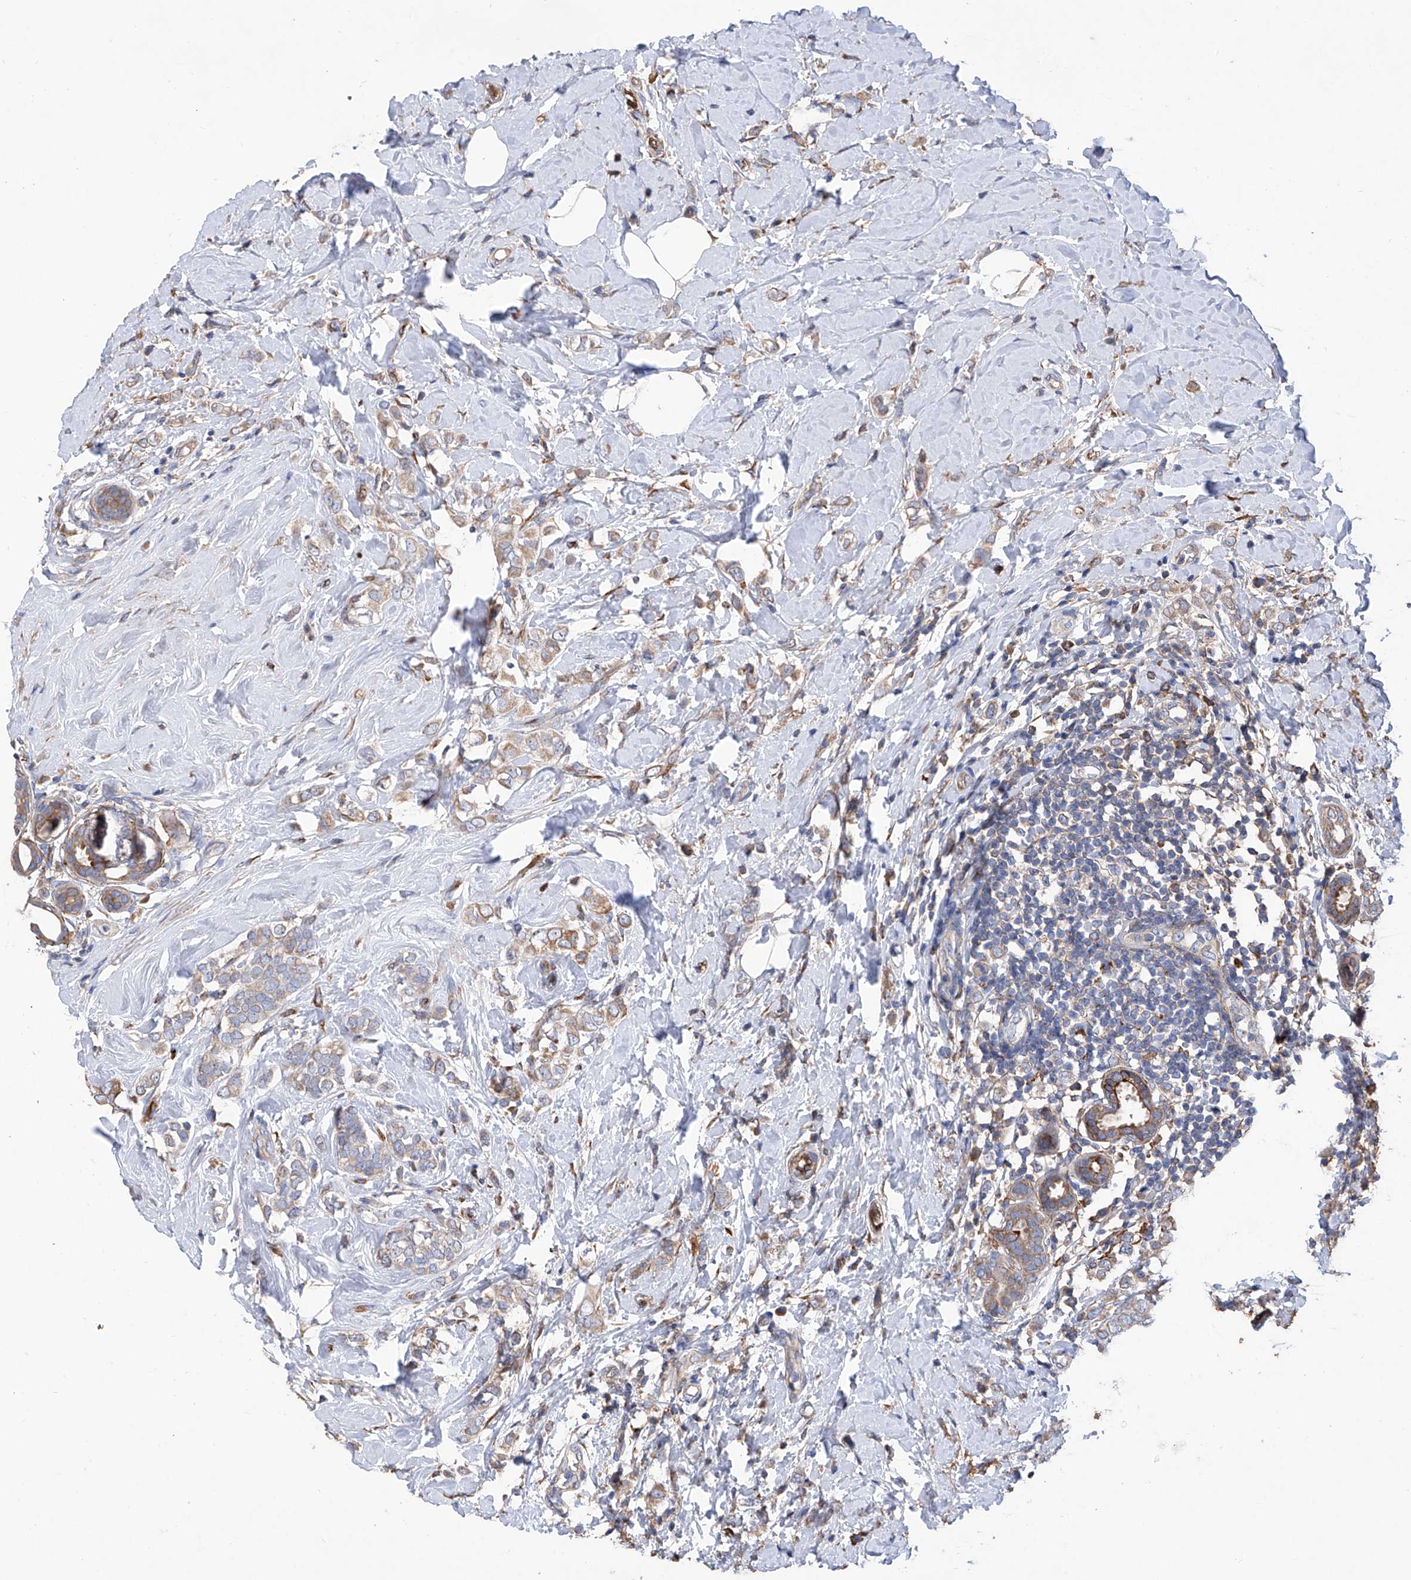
{"staining": {"intensity": "weak", "quantity": ">75%", "location": "cytoplasmic/membranous"}, "tissue": "breast cancer", "cell_type": "Tumor cells", "image_type": "cancer", "snomed": [{"axis": "morphology", "description": "Lobular carcinoma"}, {"axis": "topography", "description": "Breast"}], "caption": "This is a histology image of immunohistochemistry (IHC) staining of breast lobular carcinoma, which shows weak staining in the cytoplasmic/membranous of tumor cells.", "gene": "INPP5B", "patient": {"sex": "female", "age": 47}}